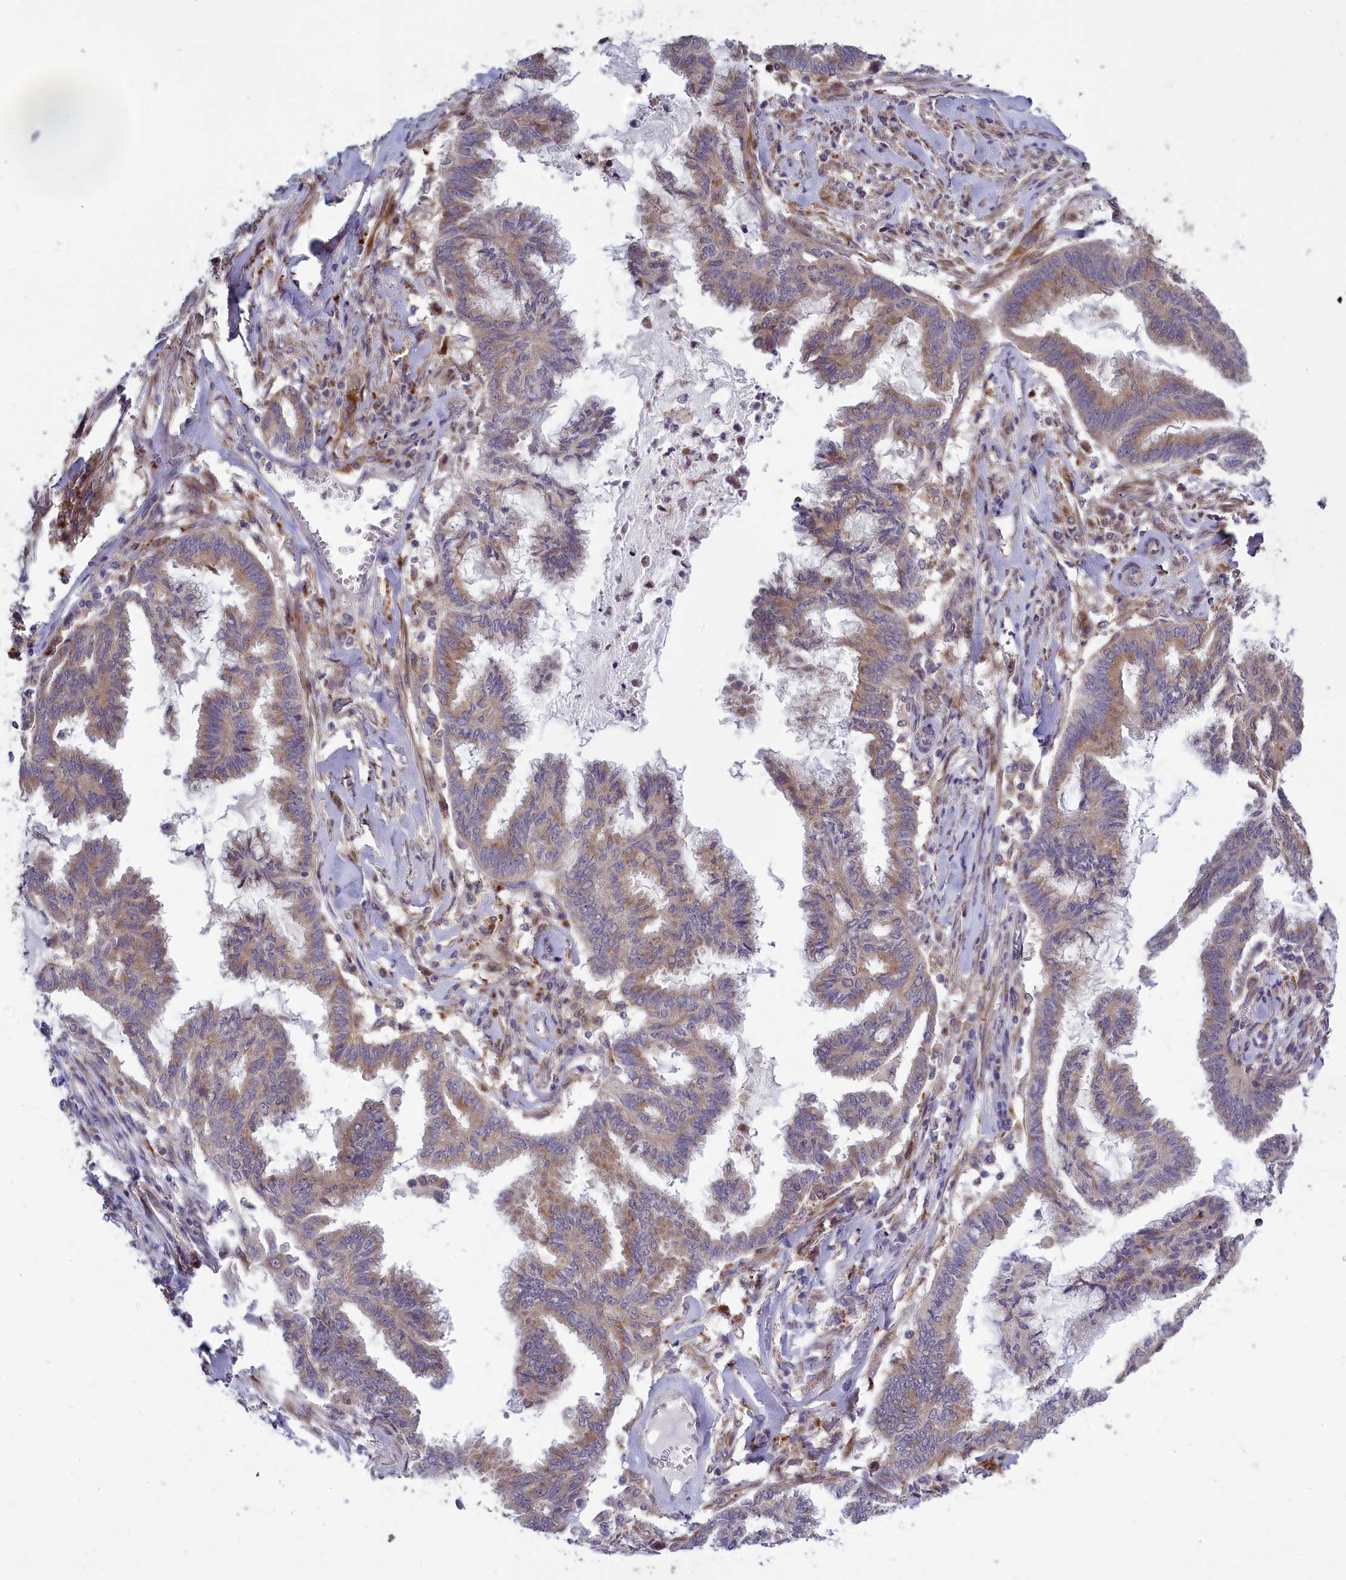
{"staining": {"intensity": "moderate", "quantity": "25%-75%", "location": "cytoplasmic/membranous"}, "tissue": "endometrial cancer", "cell_type": "Tumor cells", "image_type": "cancer", "snomed": [{"axis": "morphology", "description": "Adenocarcinoma, NOS"}, {"axis": "topography", "description": "Endometrium"}], "caption": "An IHC photomicrograph of neoplastic tissue is shown. Protein staining in brown labels moderate cytoplasmic/membranous positivity in adenocarcinoma (endometrial) within tumor cells.", "gene": "BLTP2", "patient": {"sex": "female", "age": 86}}